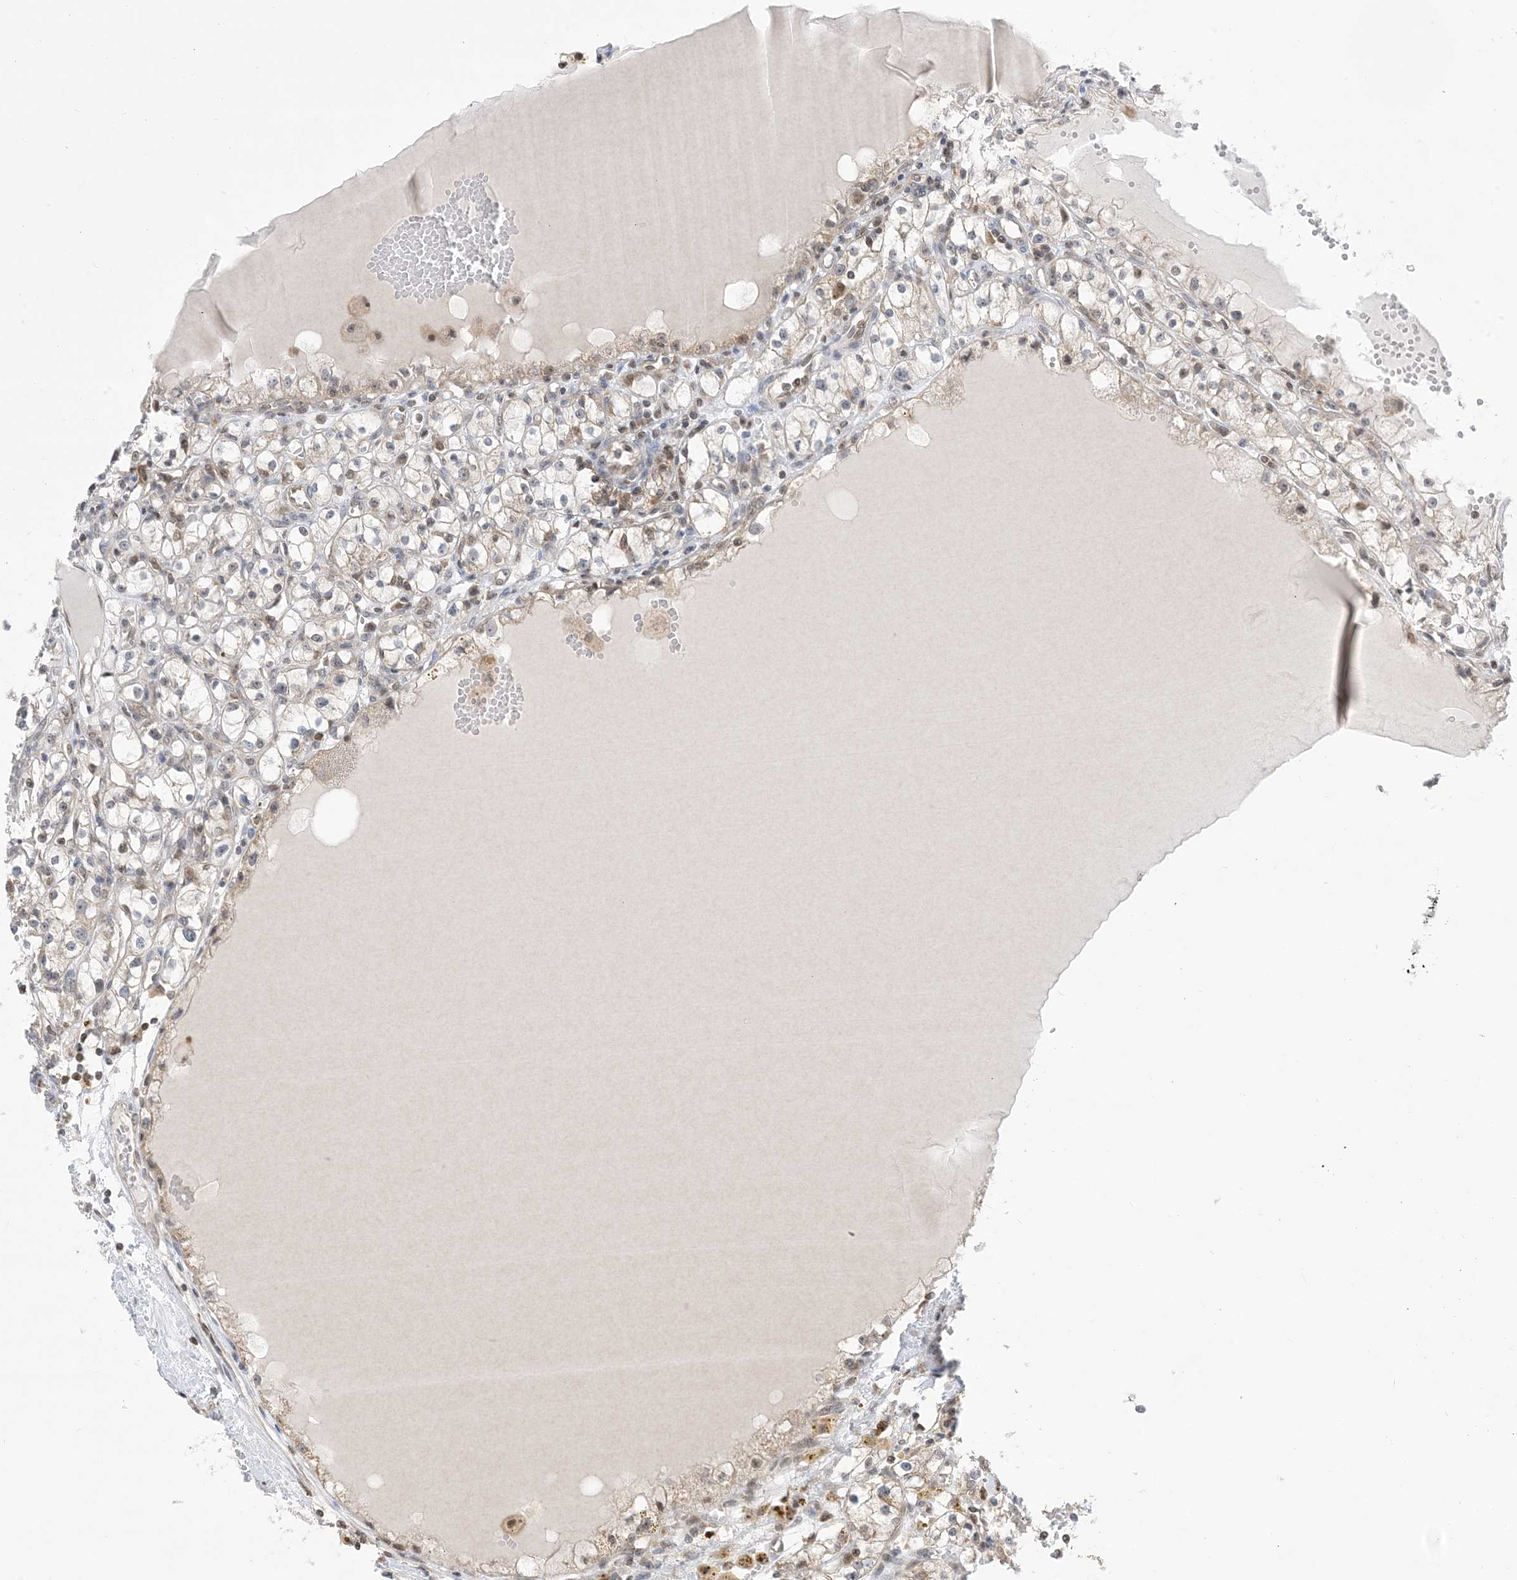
{"staining": {"intensity": "weak", "quantity": "25%-75%", "location": "cytoplasmic/membranous,nuclear"}, "tissue": "renal cancer", "cell_type": "Tumor cells", "image_type": "cancer", "snomed": [{"axis": "morphology", "description": "Adenocarcinoma, NOS"}, {"axis": "topography", "description": "Kidney"}], "caption": "Adenocarcinoma (renal) stained with DAB (3,3'-diaminobenzidine) immunohistochemistry shows low levels of weak cytoplasmic/membranous and nuclear staining in approximately 25%-75% of tumor cells.", "gene": "CASP4", "patient": {"sex": "male", "age": 56}}